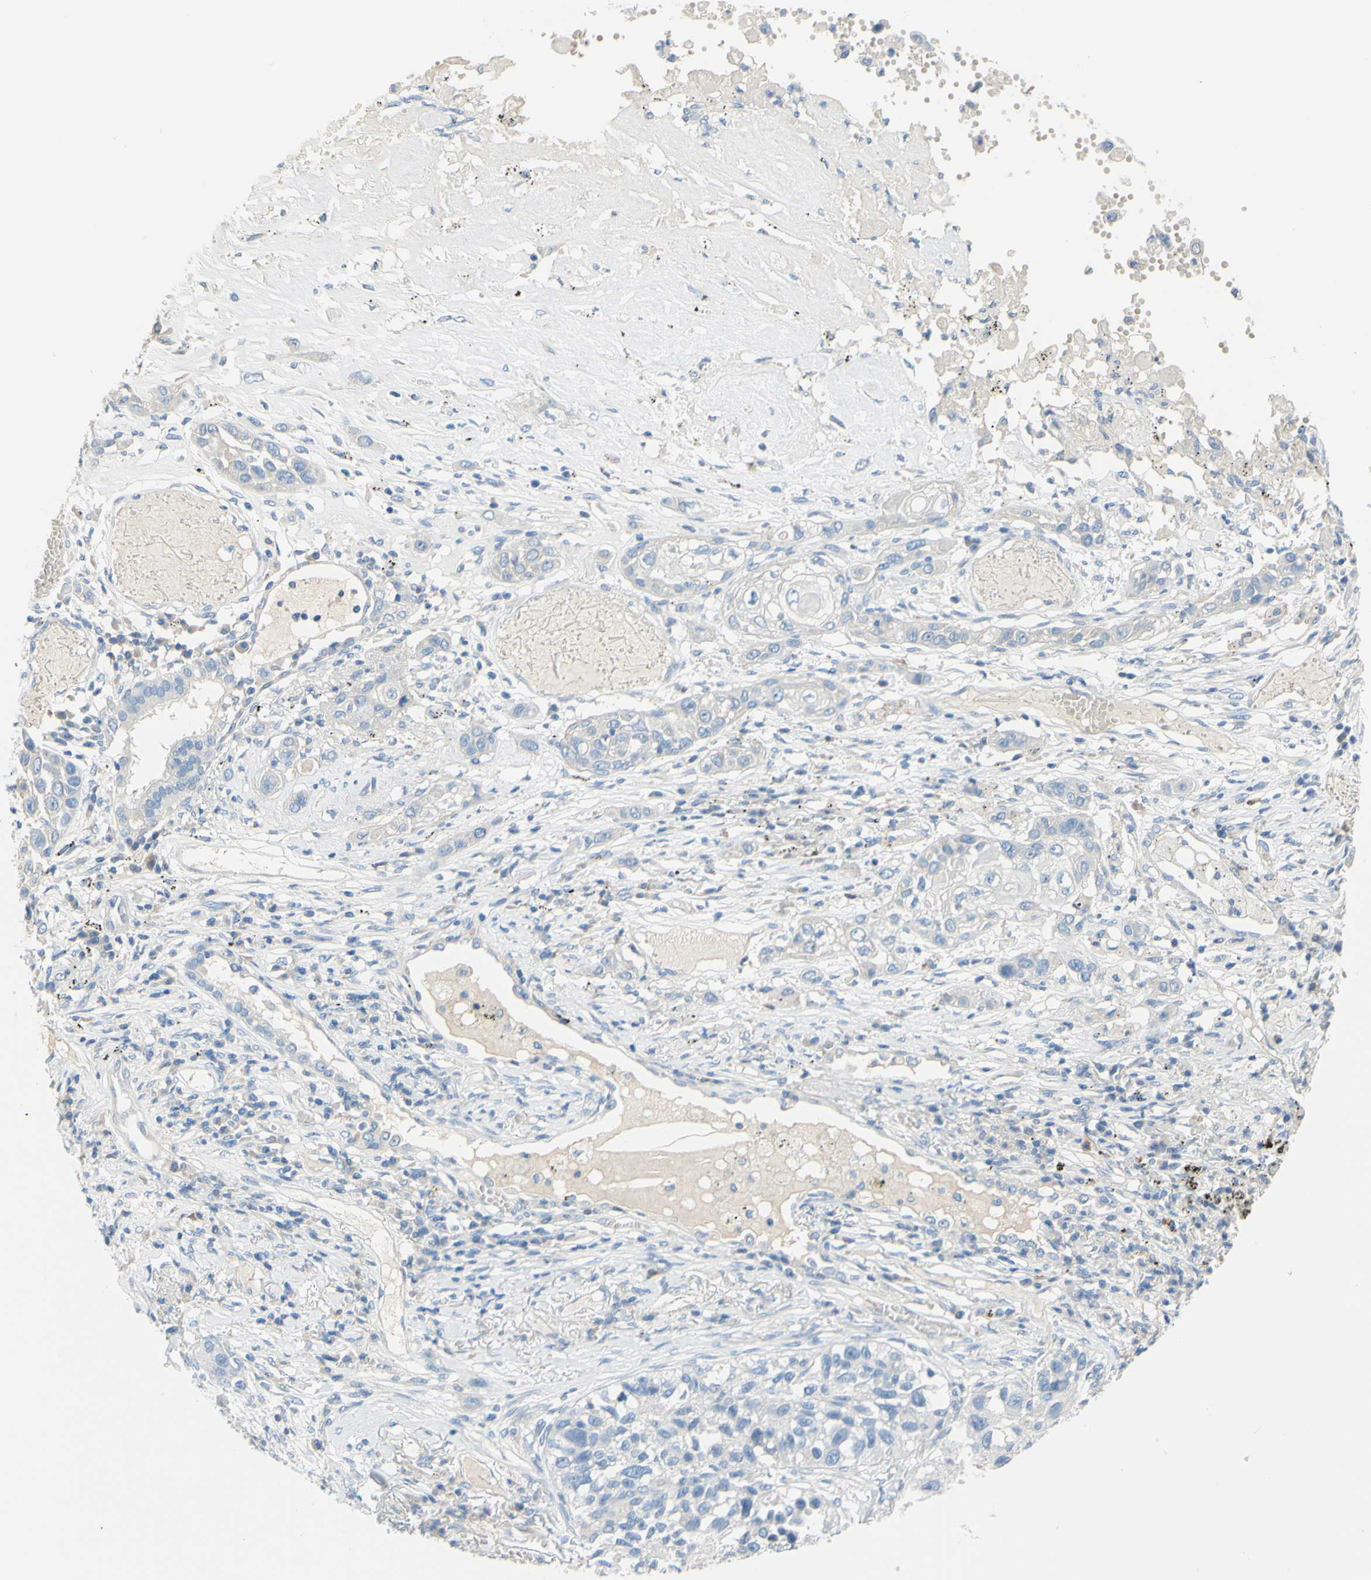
{"staining": {"intensity": "negative", "quantity": "none", "location": "none"}, "tissue": "lung cancer", "cell_type": "Tumor cells", "image_type": "cancer", "snomed": [{"axis": "morphology", "description": "Squamous cell carcinoma, NOS"}, {"axis": "topography", "description": "Lung"}], "caption": "IHC histopathology image of squamous cell carcinoma (lung) stained for a protein (brown), which demonstrates no positivity in tumor cells. (DAB (3,3'-diaminobenzidine) immunohistochemistry visualized using brightfield microscopy, high magnification).", "gene": "DCT", "patient": {"sex": "male", "age": 71}}